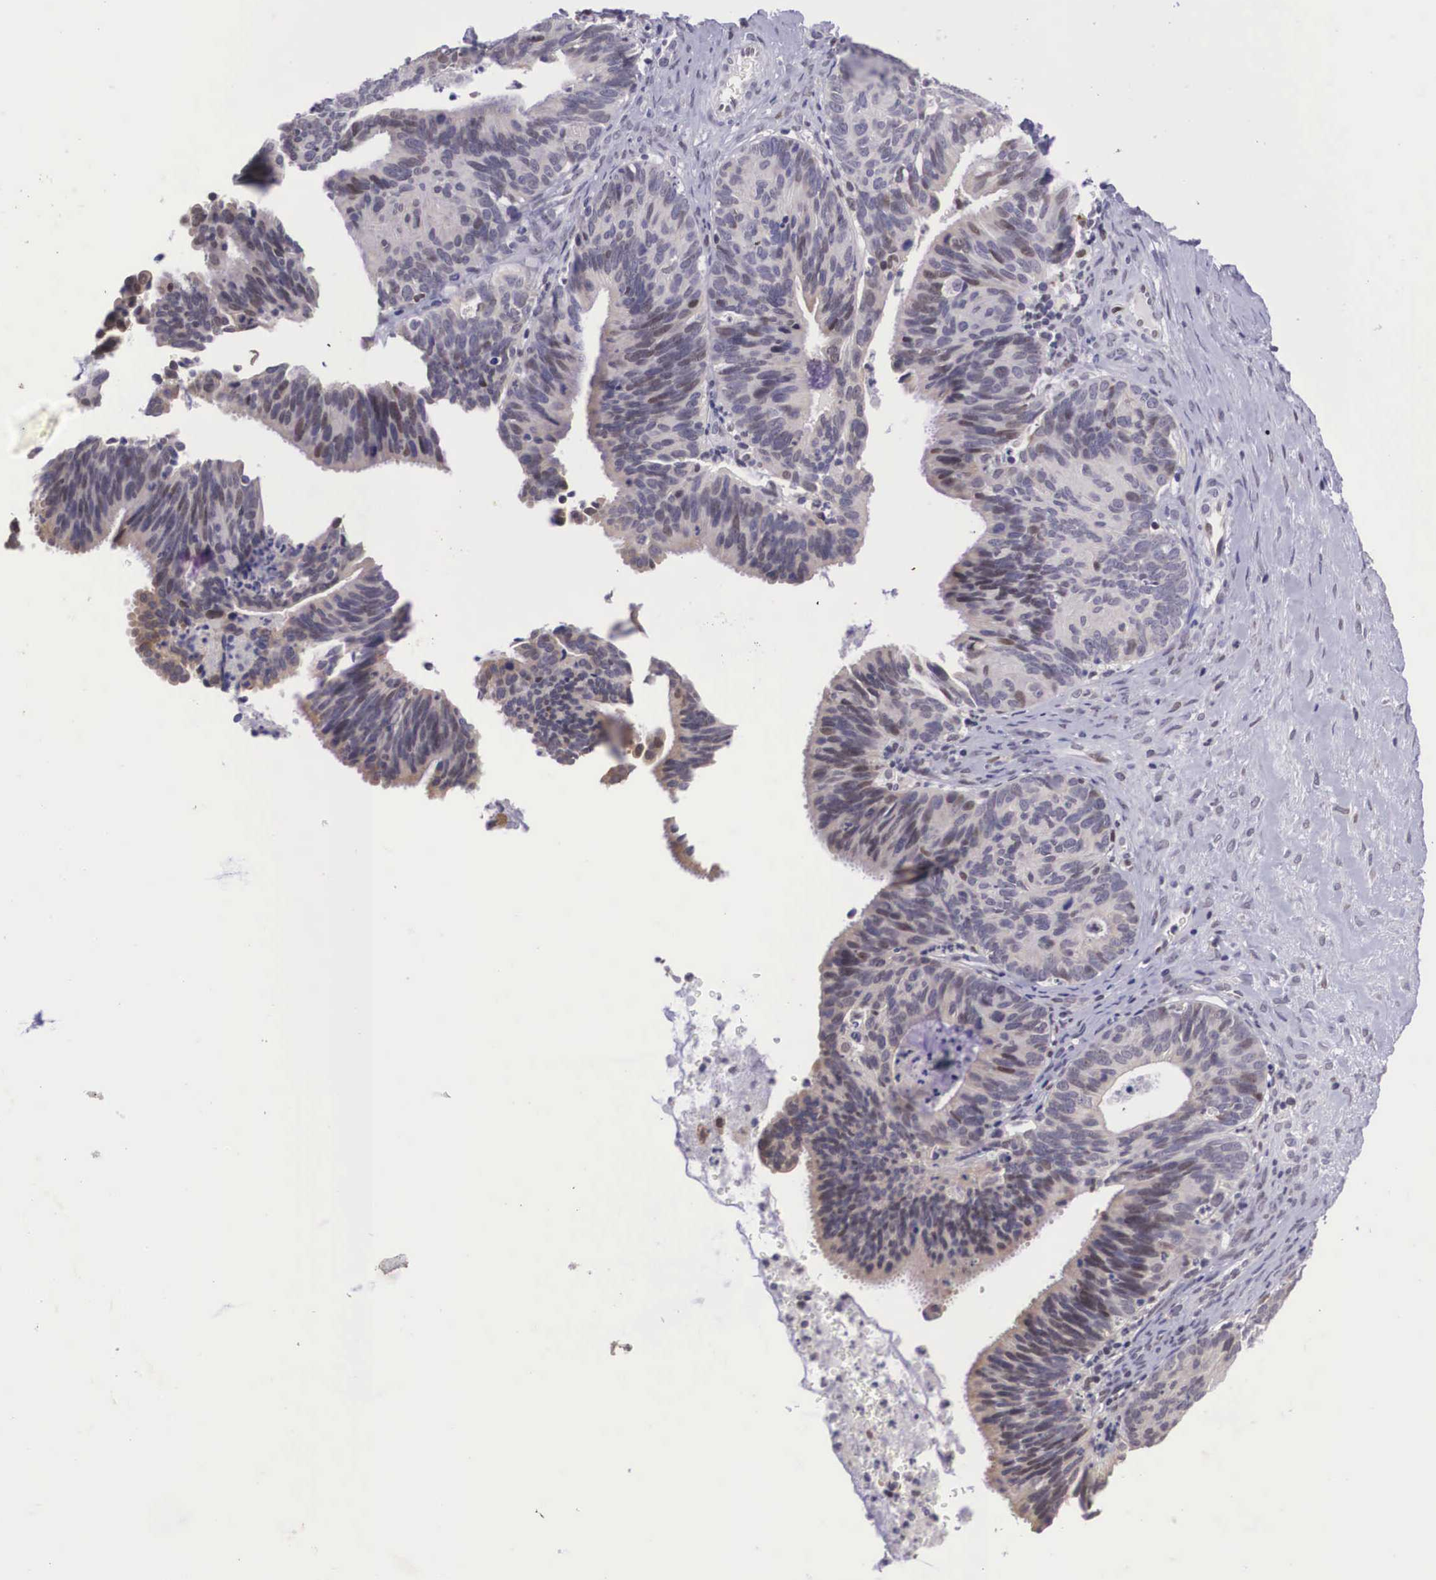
{"staining": {"intensity": "weak", "quantity": "<25%", "location": "cytoplasmic/membranous"}, "tissue": "ovarian cancer", "cell_type": "Tumor cells", "image_type": "cancer", "snomed": [{"axis": "morphology", "description": "Carcinoma, endometroid"}, {"axis": "topography", "description": "Ovary"}], "caption": "There is no significant positivity in tumor cells of ovarian endometroid carcinoma. The staining is performed using DAB brown chromogen with nuclei counter-stained in using hematoxylin.", "gene": "SLC25A21", "patient": {"sex": "female", "age": 52}}